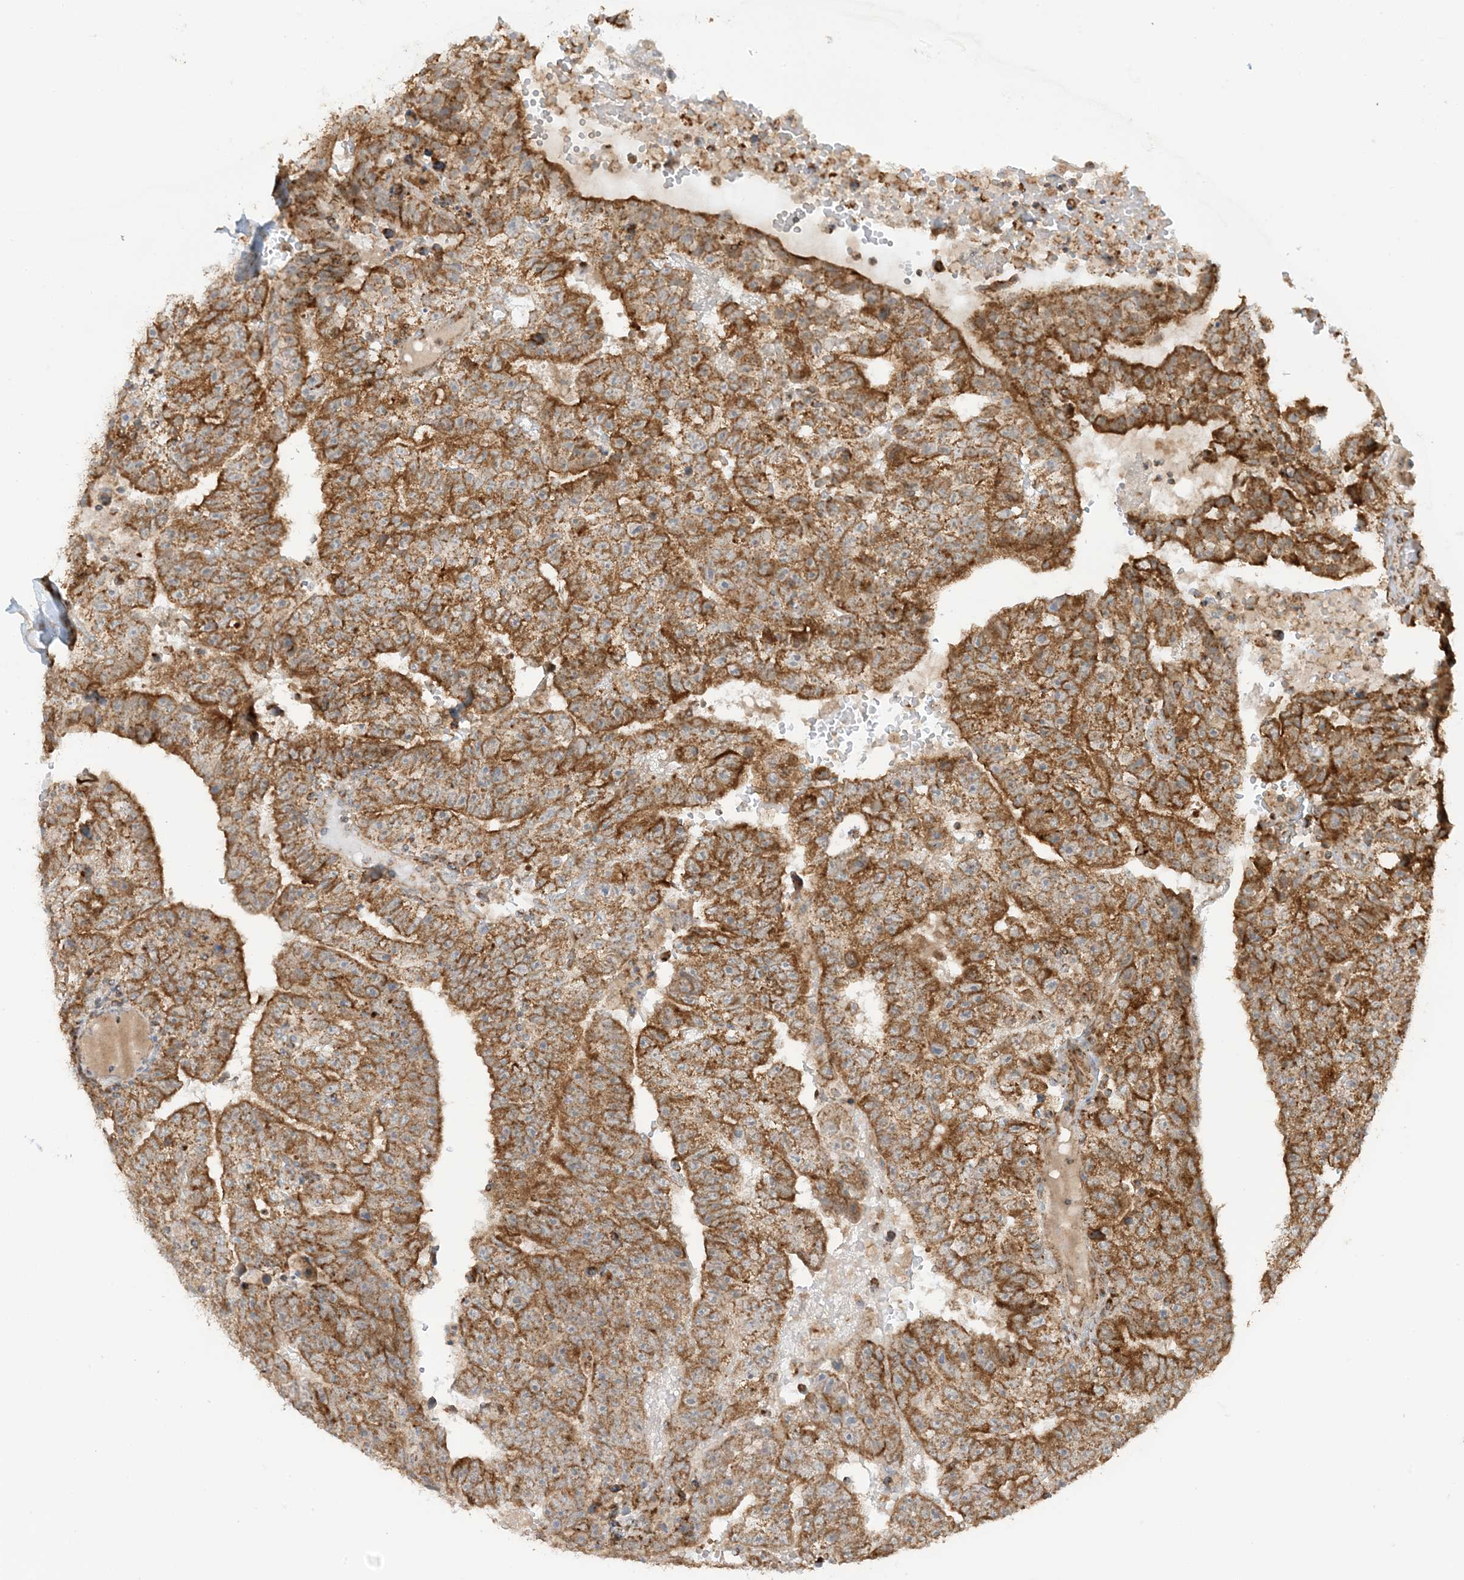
{"staining": {"intensity": "strong", "quantity": ">75%", "location": "cytoplasmic/membranous"}, "tissue": "testis cancer", "cell_type": "Tumor cells", "image_type": "cancer", "snomed": [{"axis": "morphology", "description": "Carcinoma, Embryonal, NOS"}, {"axis": "topography", "description": "Testis"}], "caption": "Testis cancer (embryonal carcinoma) was stained to show a protein in brown. There is high levels of strong cytoplasmic/membranous expression in approximately >75% of tumor cells.", "gene": "N4BP3", "patient": {"sex": "male", "age": 25}}